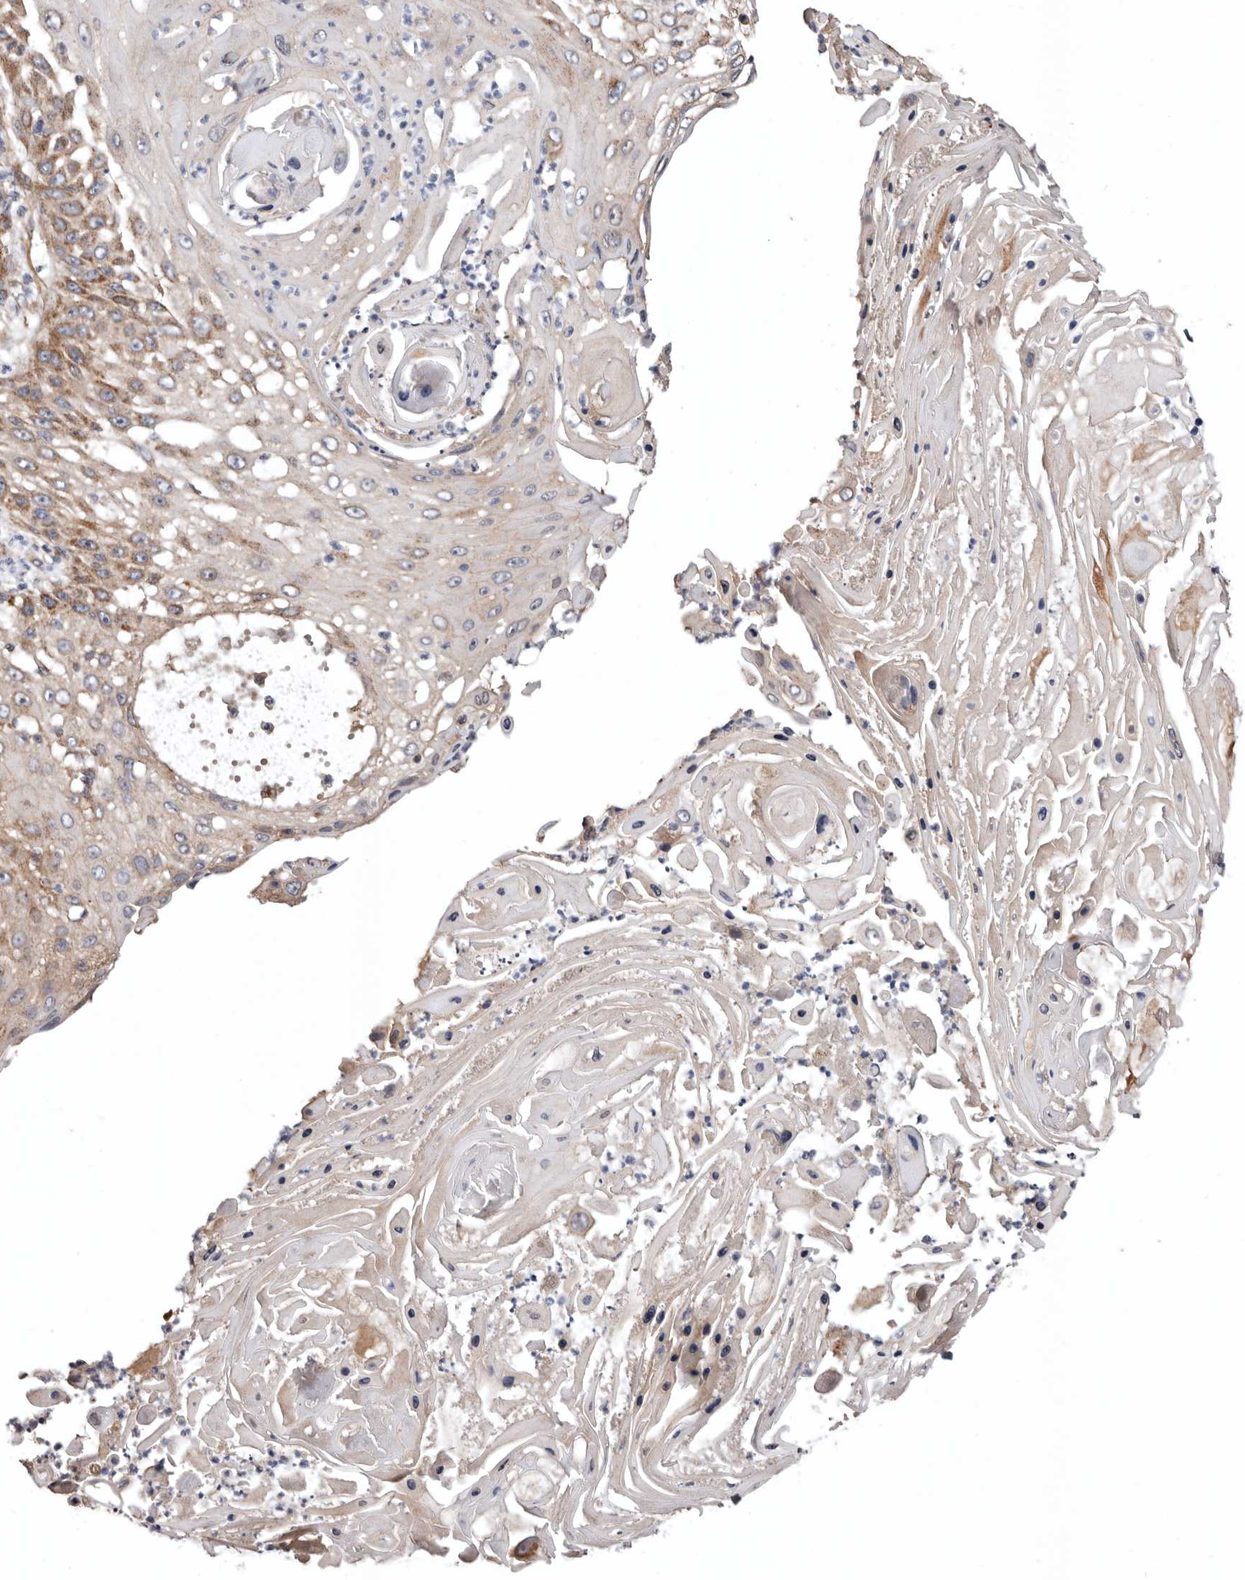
{"staining": {"intensity": "moderate", "quantity": "25%-75%", "location": "cytoplasmic/membranous"}, "tissue": "skin cancer", "cell_type": "Tumor cells", "image_type": "cancer", "snomed": [{"axis": "morphology", "description": "Squamous cell carcinoma, NOS"}, {"axis": "topography", "description": "Skin"}], "caption": "DAB (3,3'-diaminobenzidine) immunohistochemical staining of human skin cancer displays moderate cytoplasmic/membranous protein staining in approximately 25%-75% of tumor cells.", "gene": "PROKR1", "patient": {"sex": "female", "age": 44}}